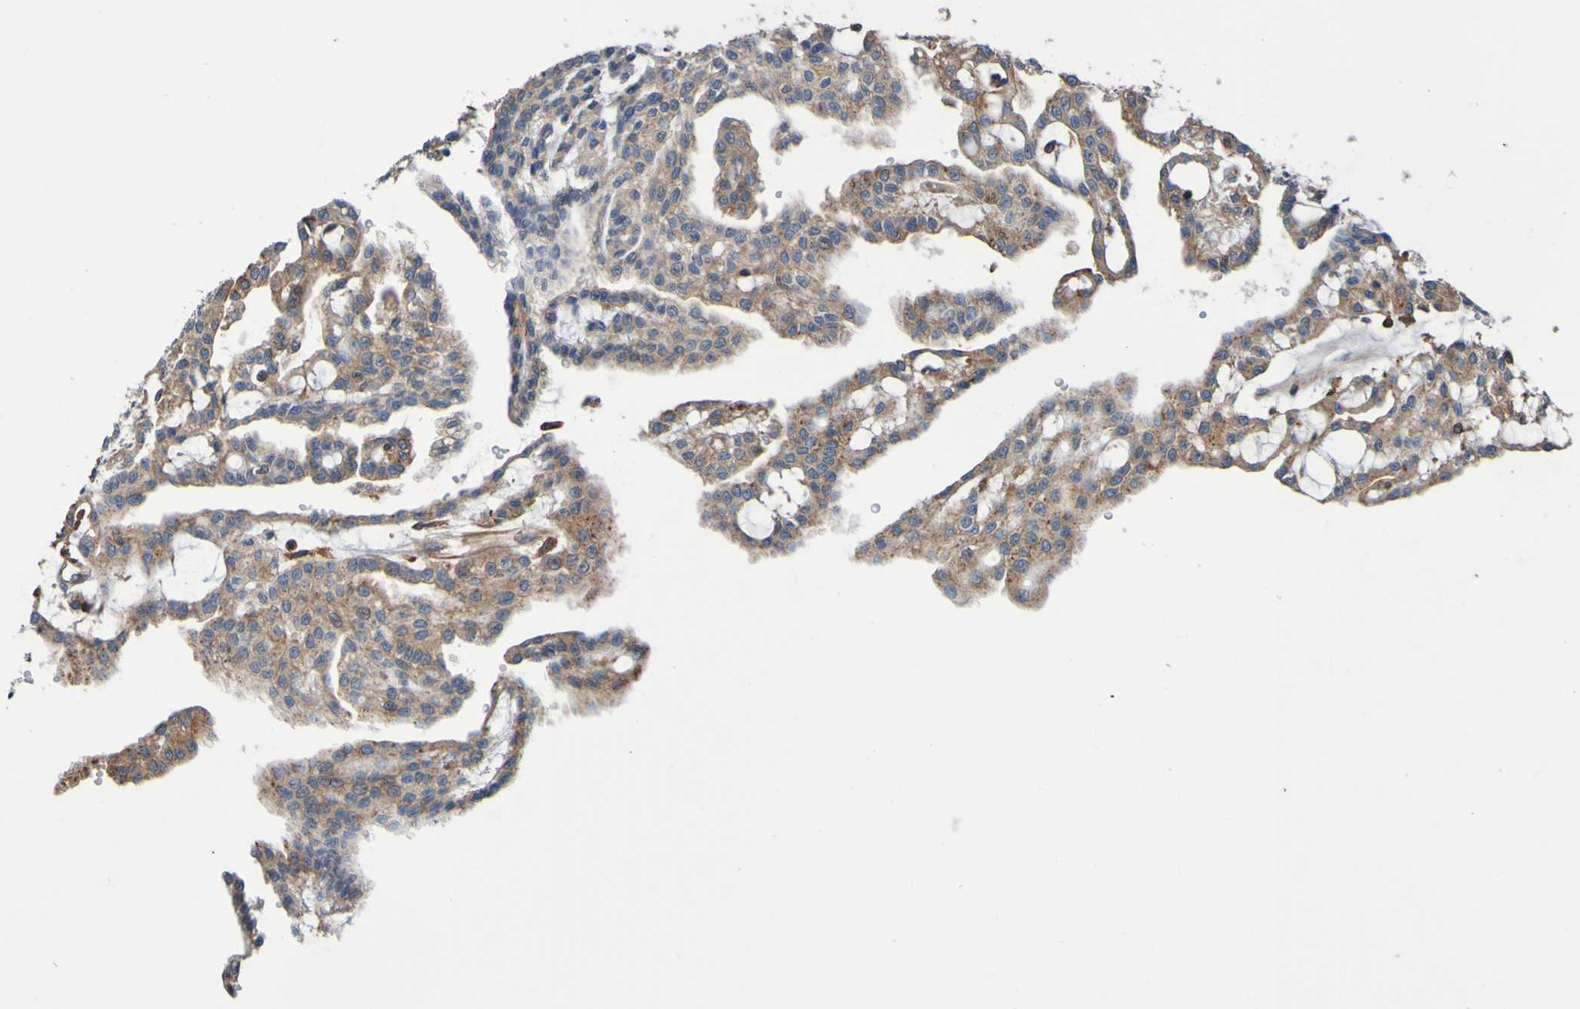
{"staining": {"intensity": "moderate", "quantity": ">75%", "location": "cytoplasmic/membranous"}, "tissue": "renal cancer", "cell_type": "Tumor cells", "image_type": "cancer", "snomed": [{"axis": "morphology", "description": "Adenocarcinoma, NOS"}, {"axis": "topography", "description": "Kidney"}], "caption": "Adenocarcinoma (renal) was stained to show a protein in brown. There is medium levels of moderate cytoplasmic/membranous expression in about >75% of tumor cells. (DAB IHC, brown staining for protein, blue staining for nuclei).", "gene": "METAP2", "patient": {"sex": "male", "age": 63}}